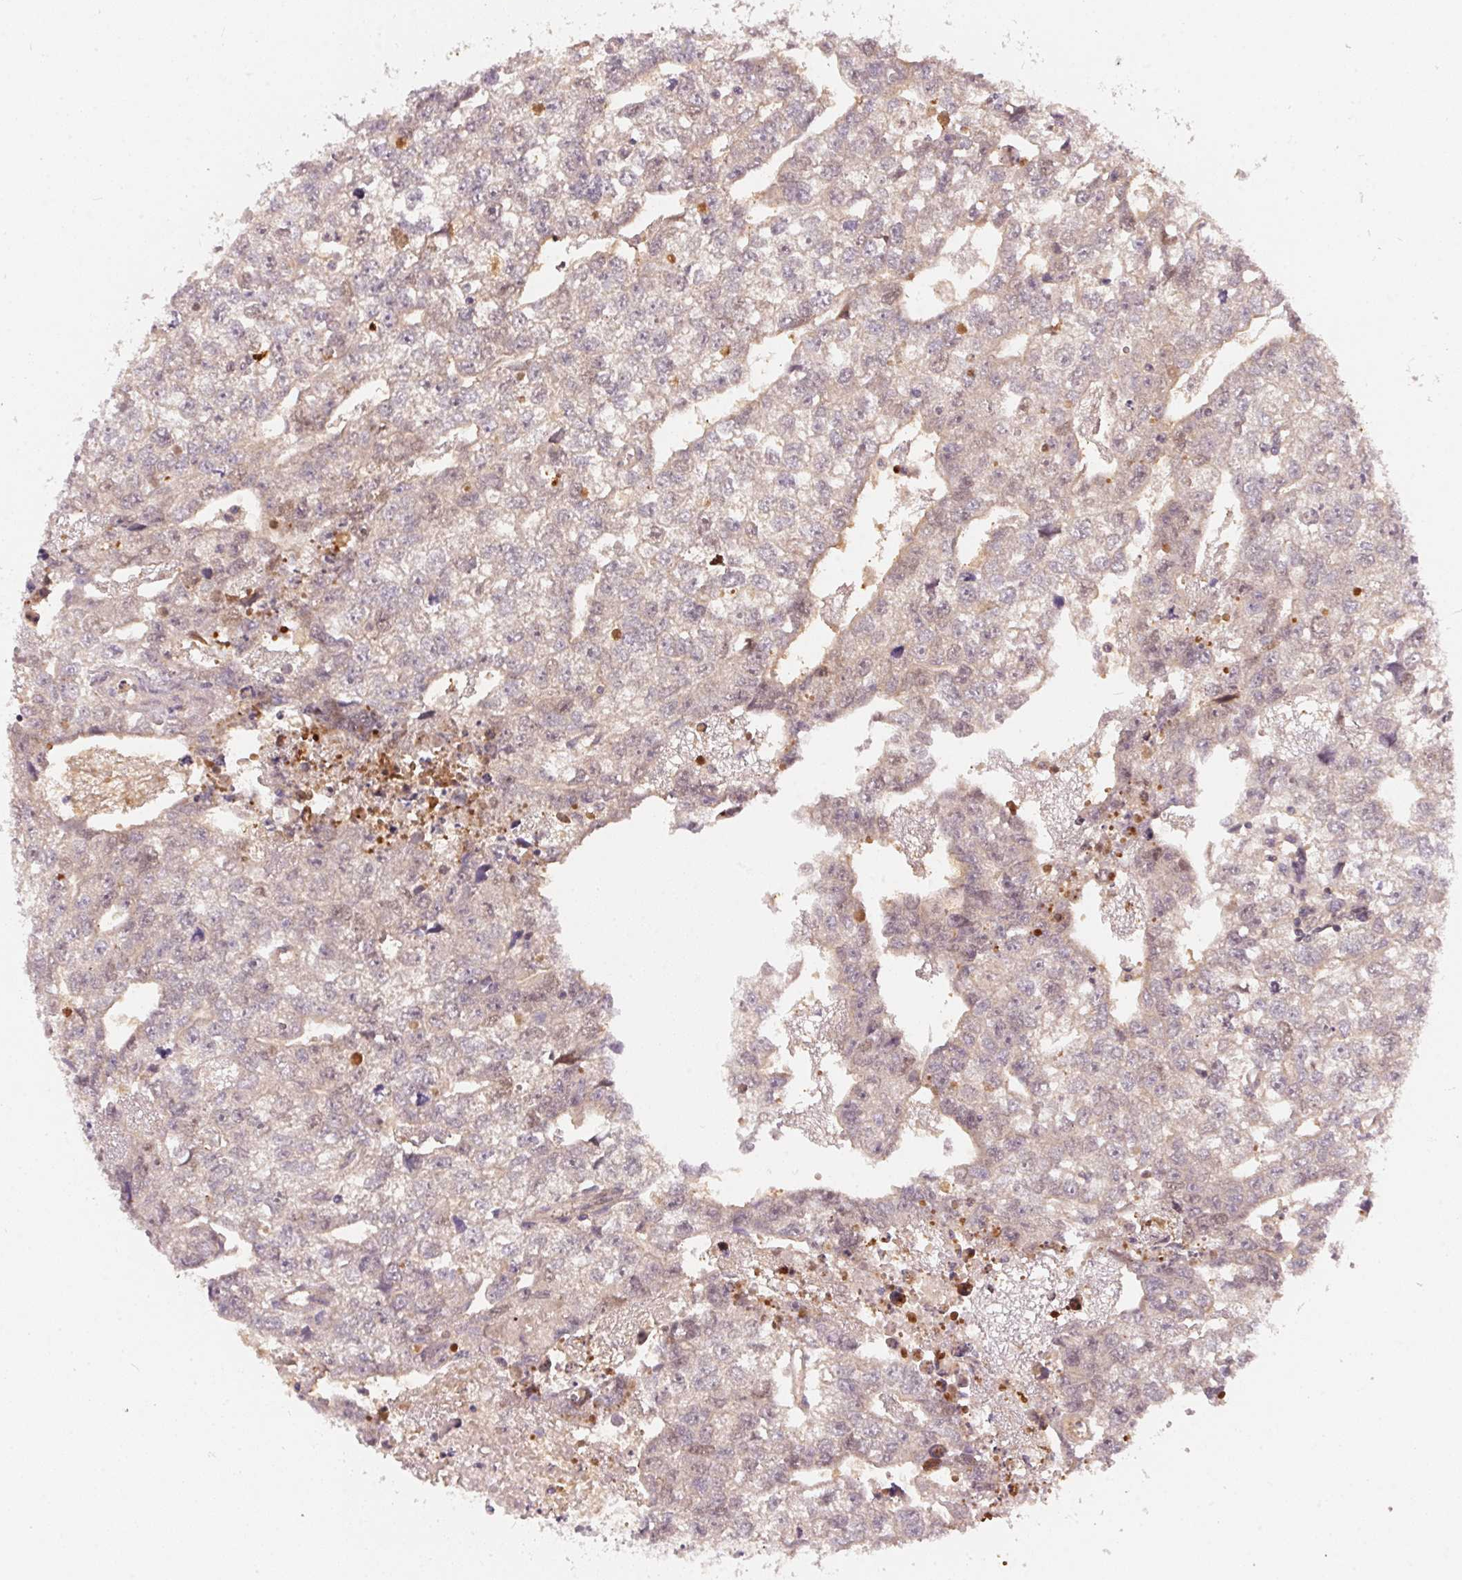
{"staining": {"intensity": "weak", "quantity": "25%-75%", "location": "cytoplasmic/membranous"}, "tissue": "testis cancer", "cell_type": "Tumor cells", "image_type": "cancer", "snomed": [{"axis": "morphology", "description": "Carcinoma, Embryonal, NOS"}, {"axis": "morphology", "description": "Teratoma, malignant, NOS"}, {"axis": "topography", "description": "Testis"}], "caption": "The image exhibits immunohistochemical staining of testis cancer. There is weak cytoplasmic/membranous expression is appreciated in about 25%-75% of tumor cells. (DAB IHC with brightfield microscopy, high magnification).", "gene": "BLMH", "patient": {"sex": "male", "age": 44}}